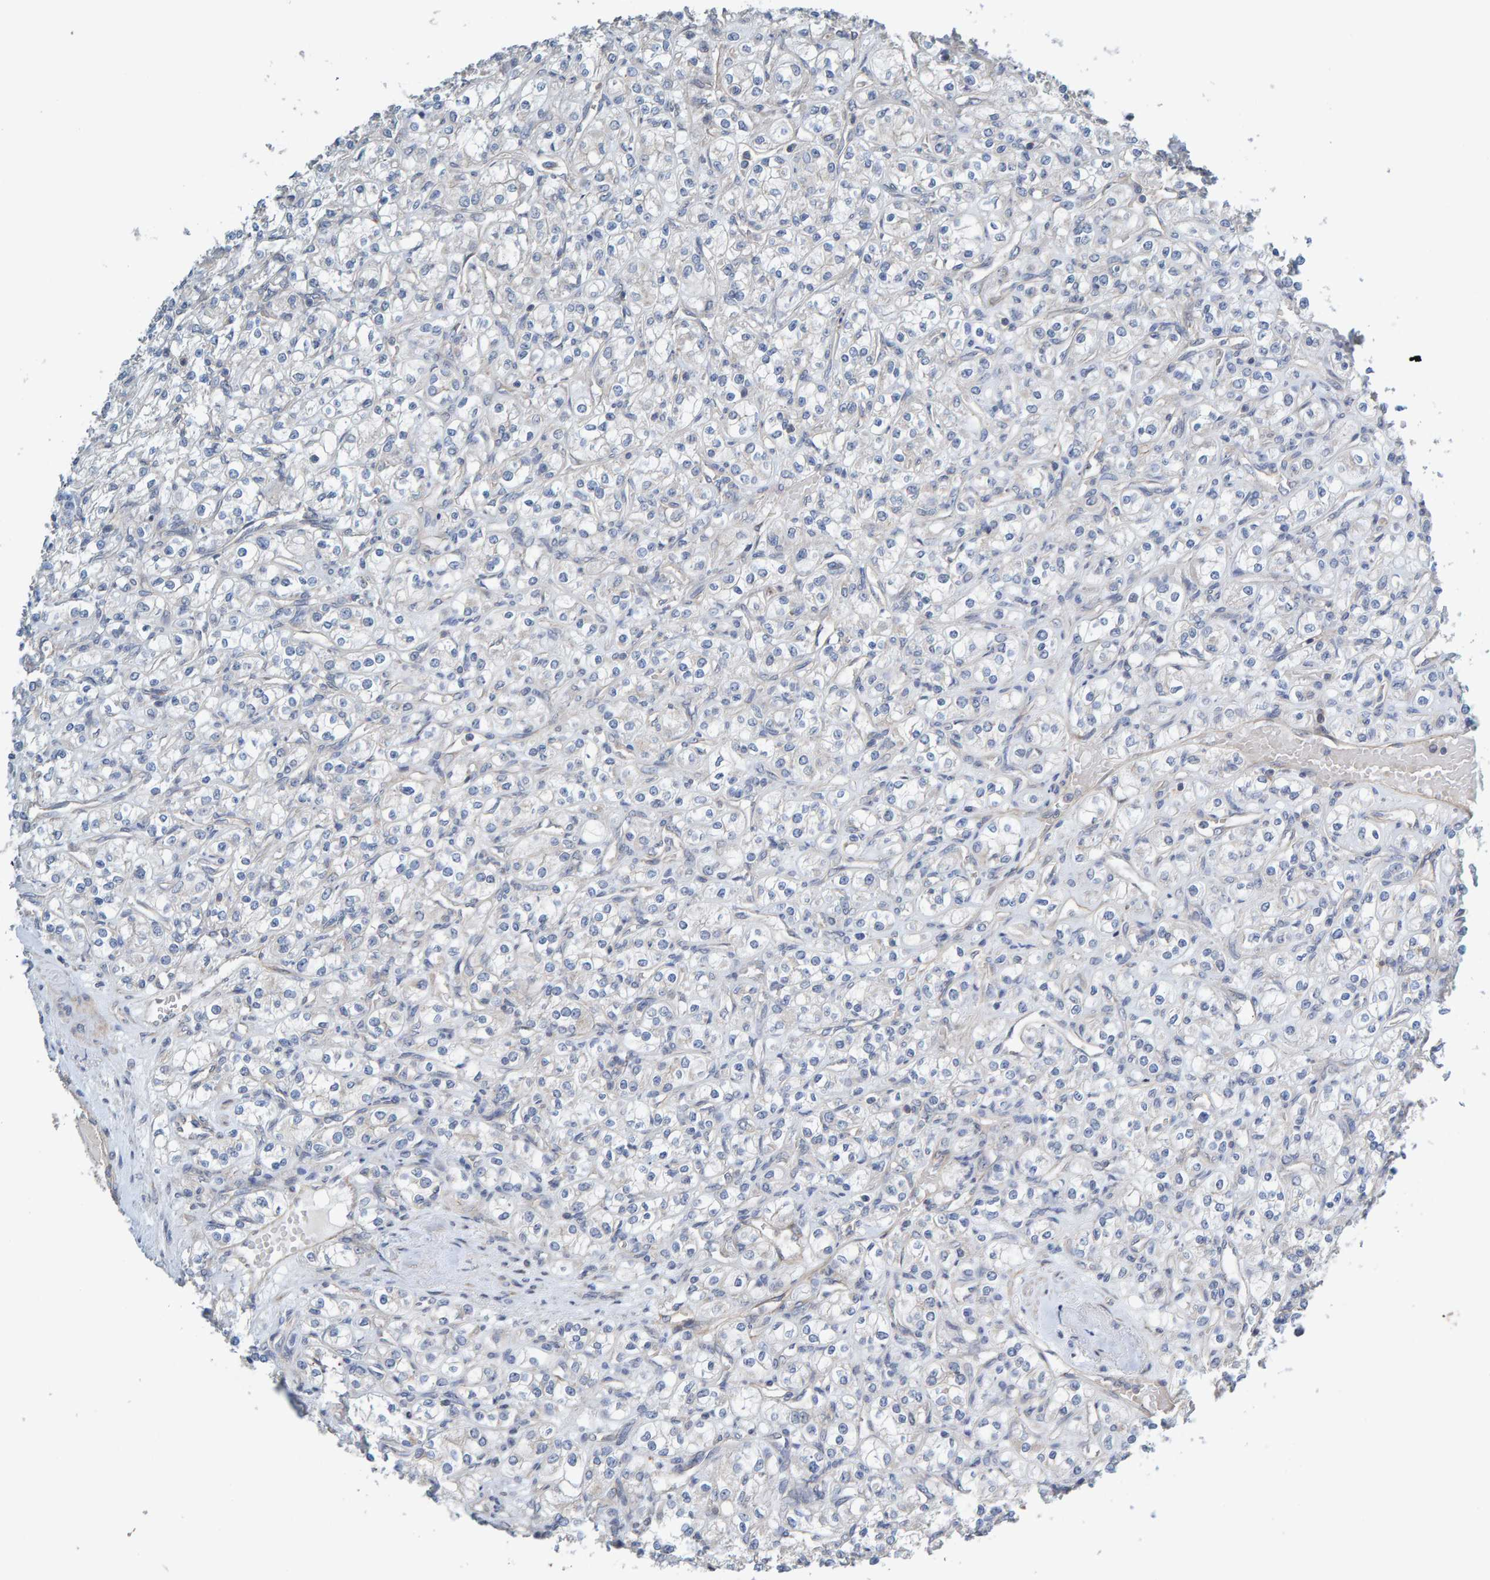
{"staining": {"intensity": "negative", "quantity": "none", "location": "none"}, "tissue": "renal cancer", "cell_type": "Tumor cells", "image_type": "cancer", "snomed": [{"axis": "morphology", "description": "Adenocarcinoma, NOS"}, {"axis": "topography", "description": "Kidney"}], "caption": "This is an immunohistochemistry (IHC) photomicrograph of adenocarcinoma (renal). There is no expression in tumor cells.", "gene": "CCM2", "patient": {"sex": "male", "age": 77}}